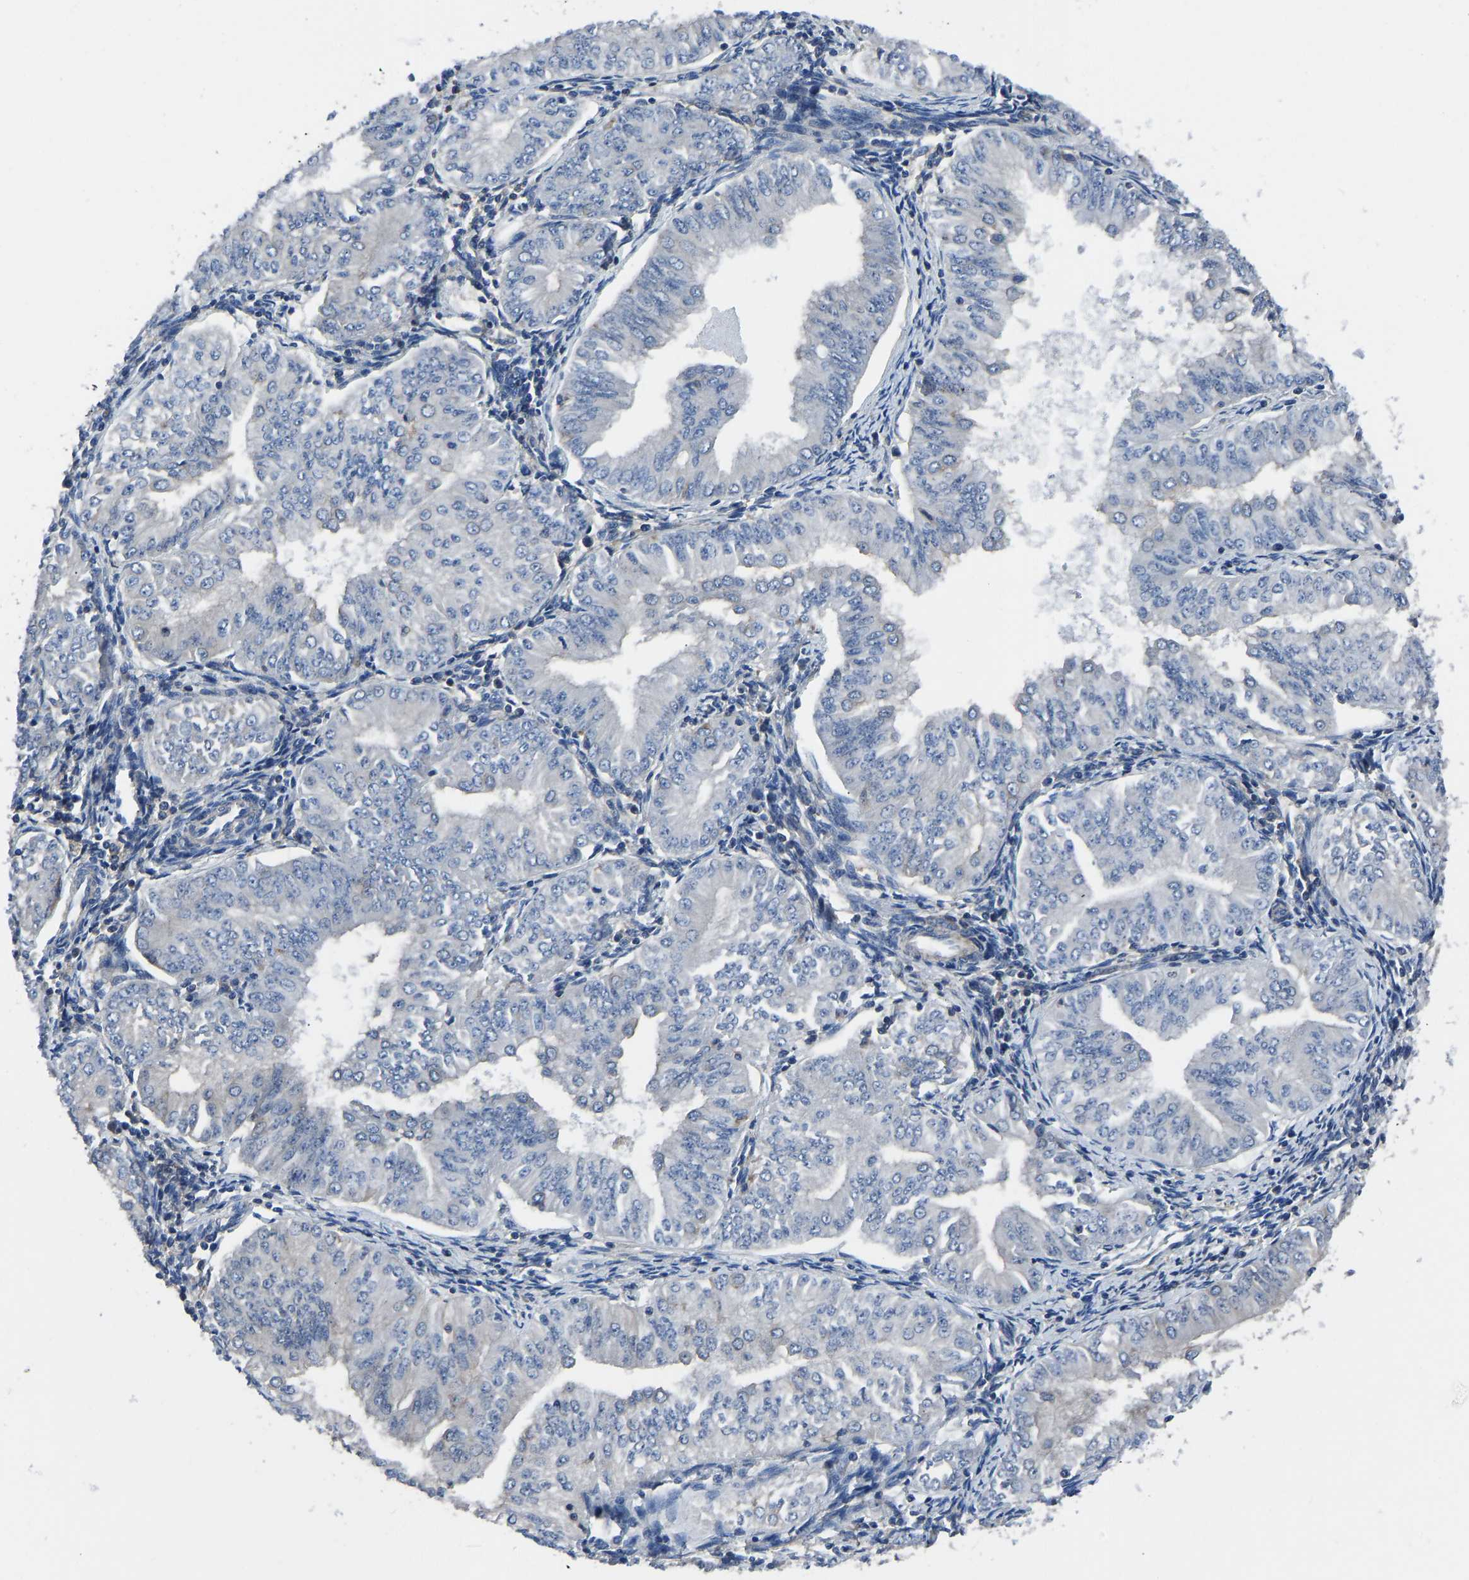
{"staining": {"intensity": "negative", "quantity": "none", "location": "none"}, "tissue": "endometrial cancer", "cell_type": "Tumor cells", "image_type": "cancer", "snomed": [{"axis": "morphology", "description": "Normal tissue, NOS"}, {"axis": "morphology", "description": "Adenocarcinoma, NOS"}, {"axis": "topography", "description": "Endometrium"}], "caption": "High magnification brightfield microscopy of endometrial cancer stained with DAB (brown) and counterstained with hematoxylin (blue): tumor cells show no significant expression. (DAB IHC, high magnification).", "gene": "PRKAR1A", "patient": {"sex": "female", "age": 53}}